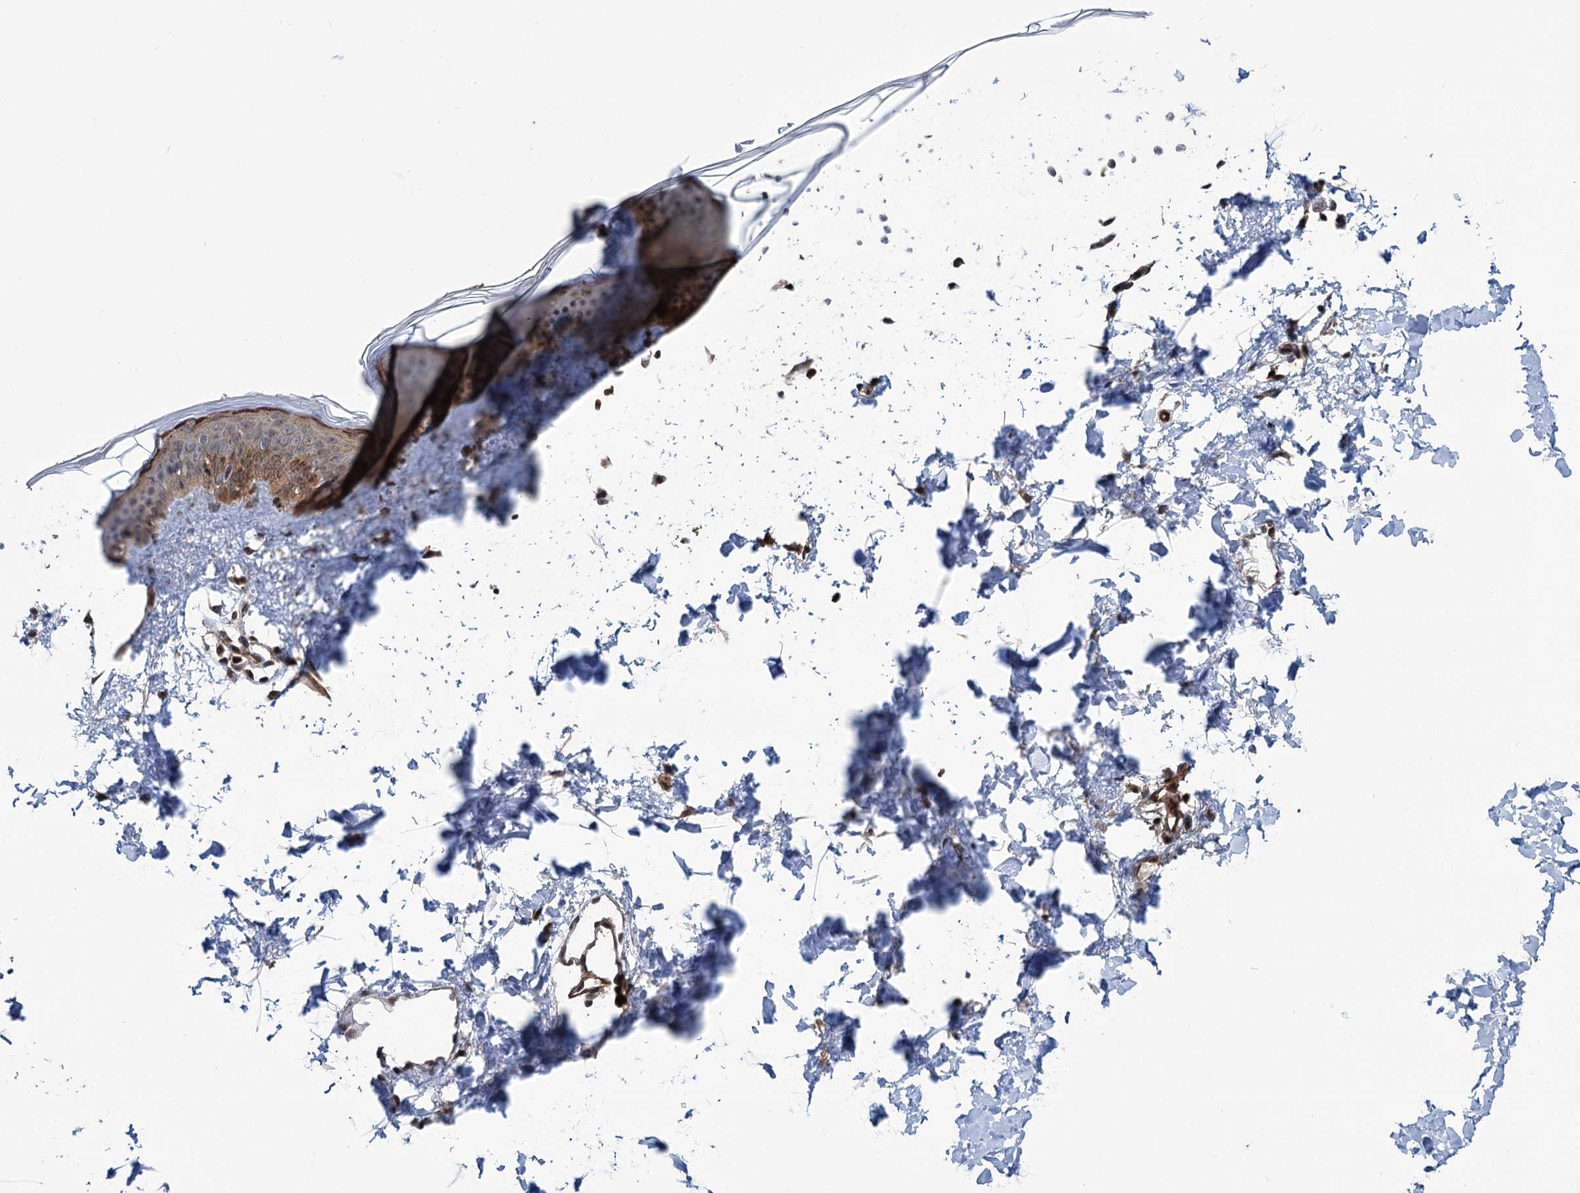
{"staining": {"intensity": "strong", "quantity": ">75%", "location": "cytoplasmic/membranous,nuclear"}, "tissue": "skin", "cell_type": "Fibroblasts", "image_type": "normal", "snomed": [{"axis": "morphology", "description": "Normal tissue, NOS"}, {"axis": "topography", "description": "Skin"}], "caption": "About >75% of fibroblasts in benign human skin demonstrate strong cytoplasmic/membranous,nuclear protein expression as visualized by brown immunohistochemical staining.", "gene": "GPBP1", "patient": {"sex": "female", "age": 58}}